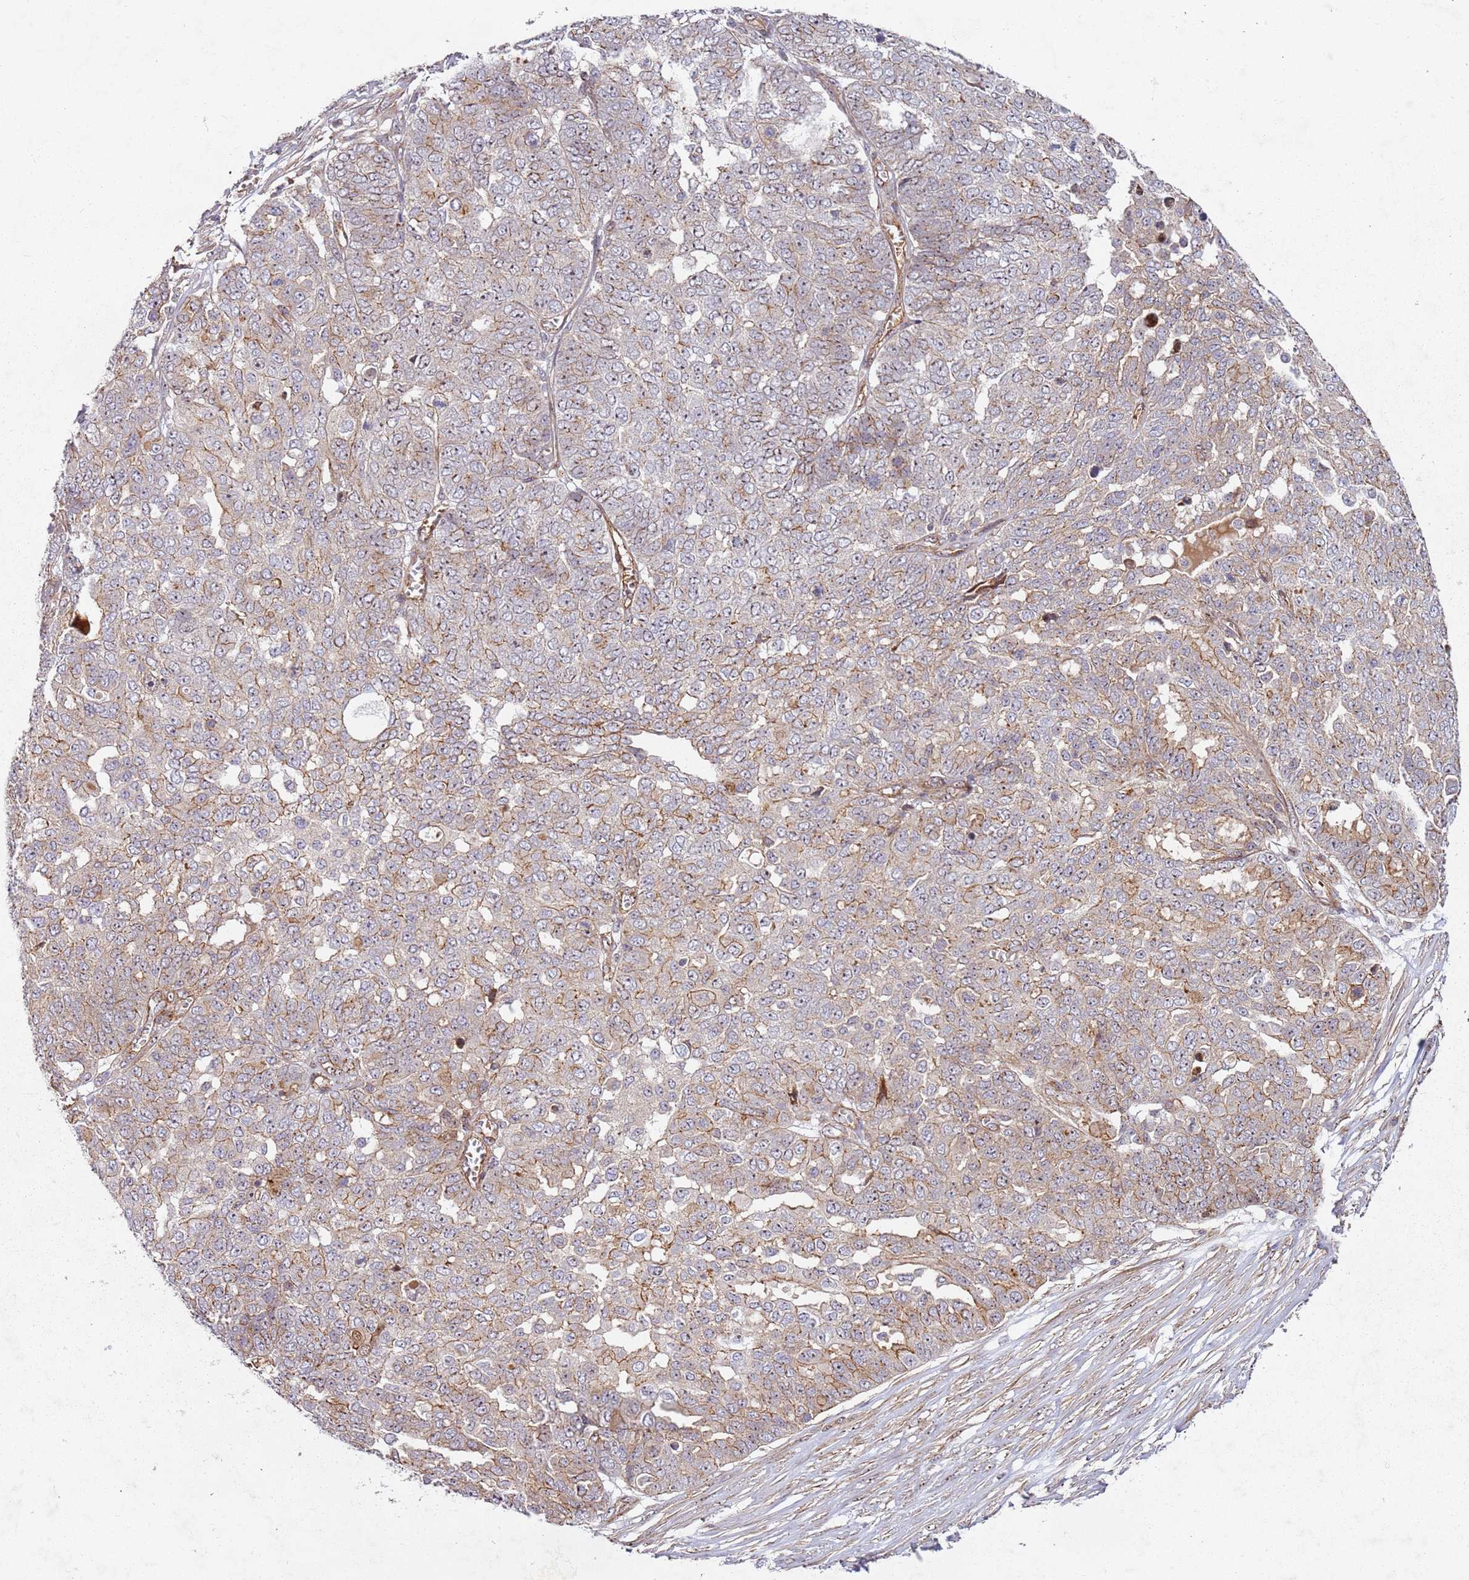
{"staining": {"intensity": "weak", "quantity": ">75%", "location": "cytoplasmic/membranous"}, "tissue": "ovarian cancer", "cell_type": "Tumor cells", "image_type": "cancer", "snomed": [{"axis": "morphology", "description": "Cystadenocarcinoma, serous, NOS"}, {"axis": "topography", "description": "Soft tissue"}, {"axis": "topography", "description": "Ovary"}], "caption": "High-magnification brightfield microscopy of ovarian serous cystadenocarcinoma stained with DAB (brown) and counterstained with hematoxylin (blue). tumor cells exhibit weak cytoplasmic/membranous staining is appreciated in about>75% of cells.", "gene": "C2CD4B", "patient": {"sex": "female", "age": 57}}